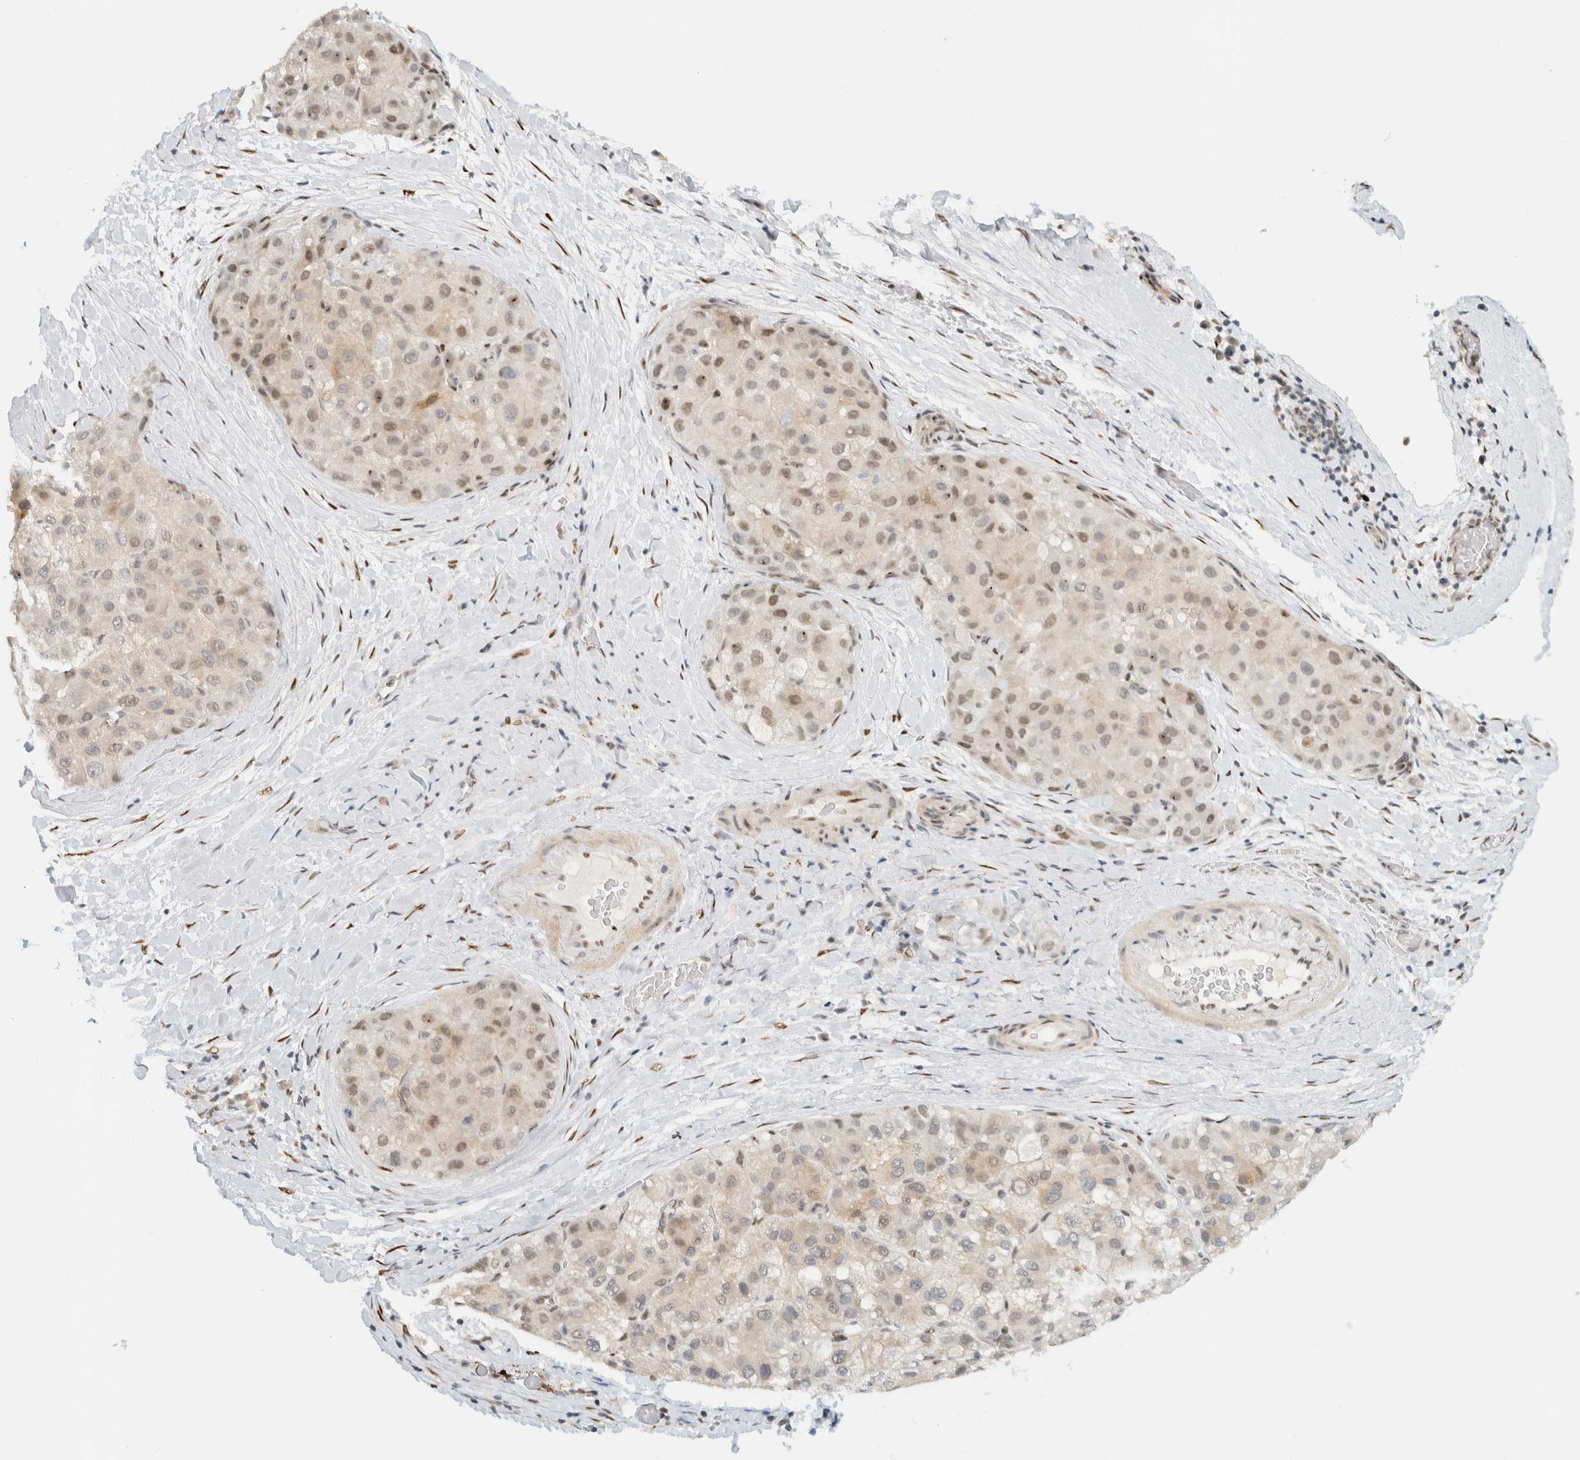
{"staining": {"intensity": "weak", "quantity": "25%-75%", "location": "nuclear"}, "tissue": "liver cancer", "cell_type": "Tumor cells", "image_type": "cancer", "snomed": [{"axis": "morphology", "description": "Carcinoma, Hepatocellular, NOS"}, {"axis": "topography", "description": "Liver"}], "caption": "Brown immunohistochemical staining in human hepatocellular carcinoma (liver) reveals weak nuclear staining in about 25%-75% of tumor cells.", "gene": "ZNF683", "patient": {"sex": "male", "age": 80}}